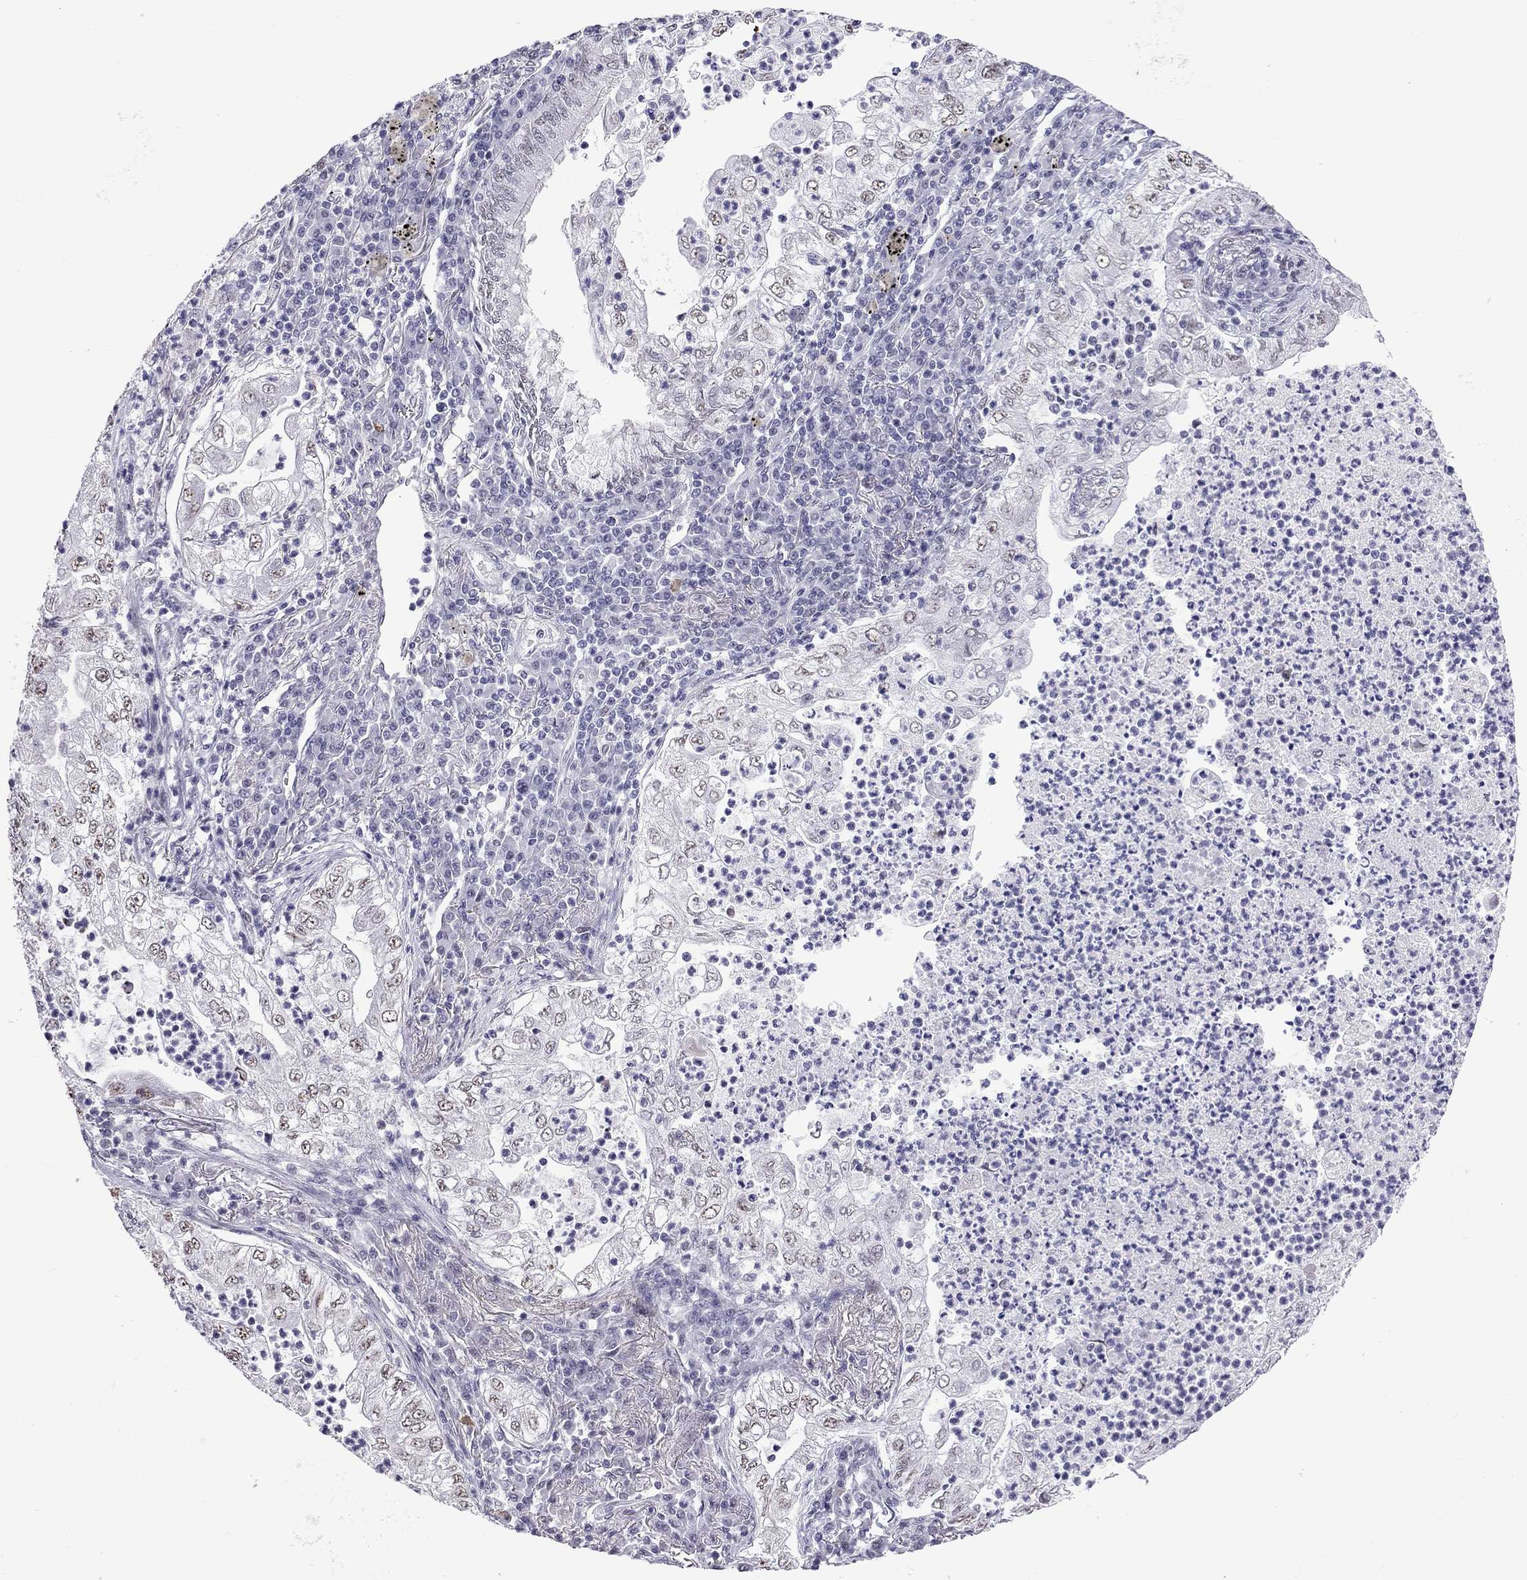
{"staining": {"intensity": "weak", "quantity": "25%-75%", "location": "nuclear"}, "tissue": "lung cancer", "cell_type": "Tumor cells", "image_type": "cancer", "snomed": [{"axis": "morphology", "description": "Adenocarcinoma, NOS"}, {"axis": "topography", "description": "Lung"}], "caption": "Human lung cancer stained for a protein (brown) shows weak nuclear positive staining in about 25%-75% of tumor cells.", "gene": "PPP1R3A", "patient": {"sex": "female", "age": 73}}